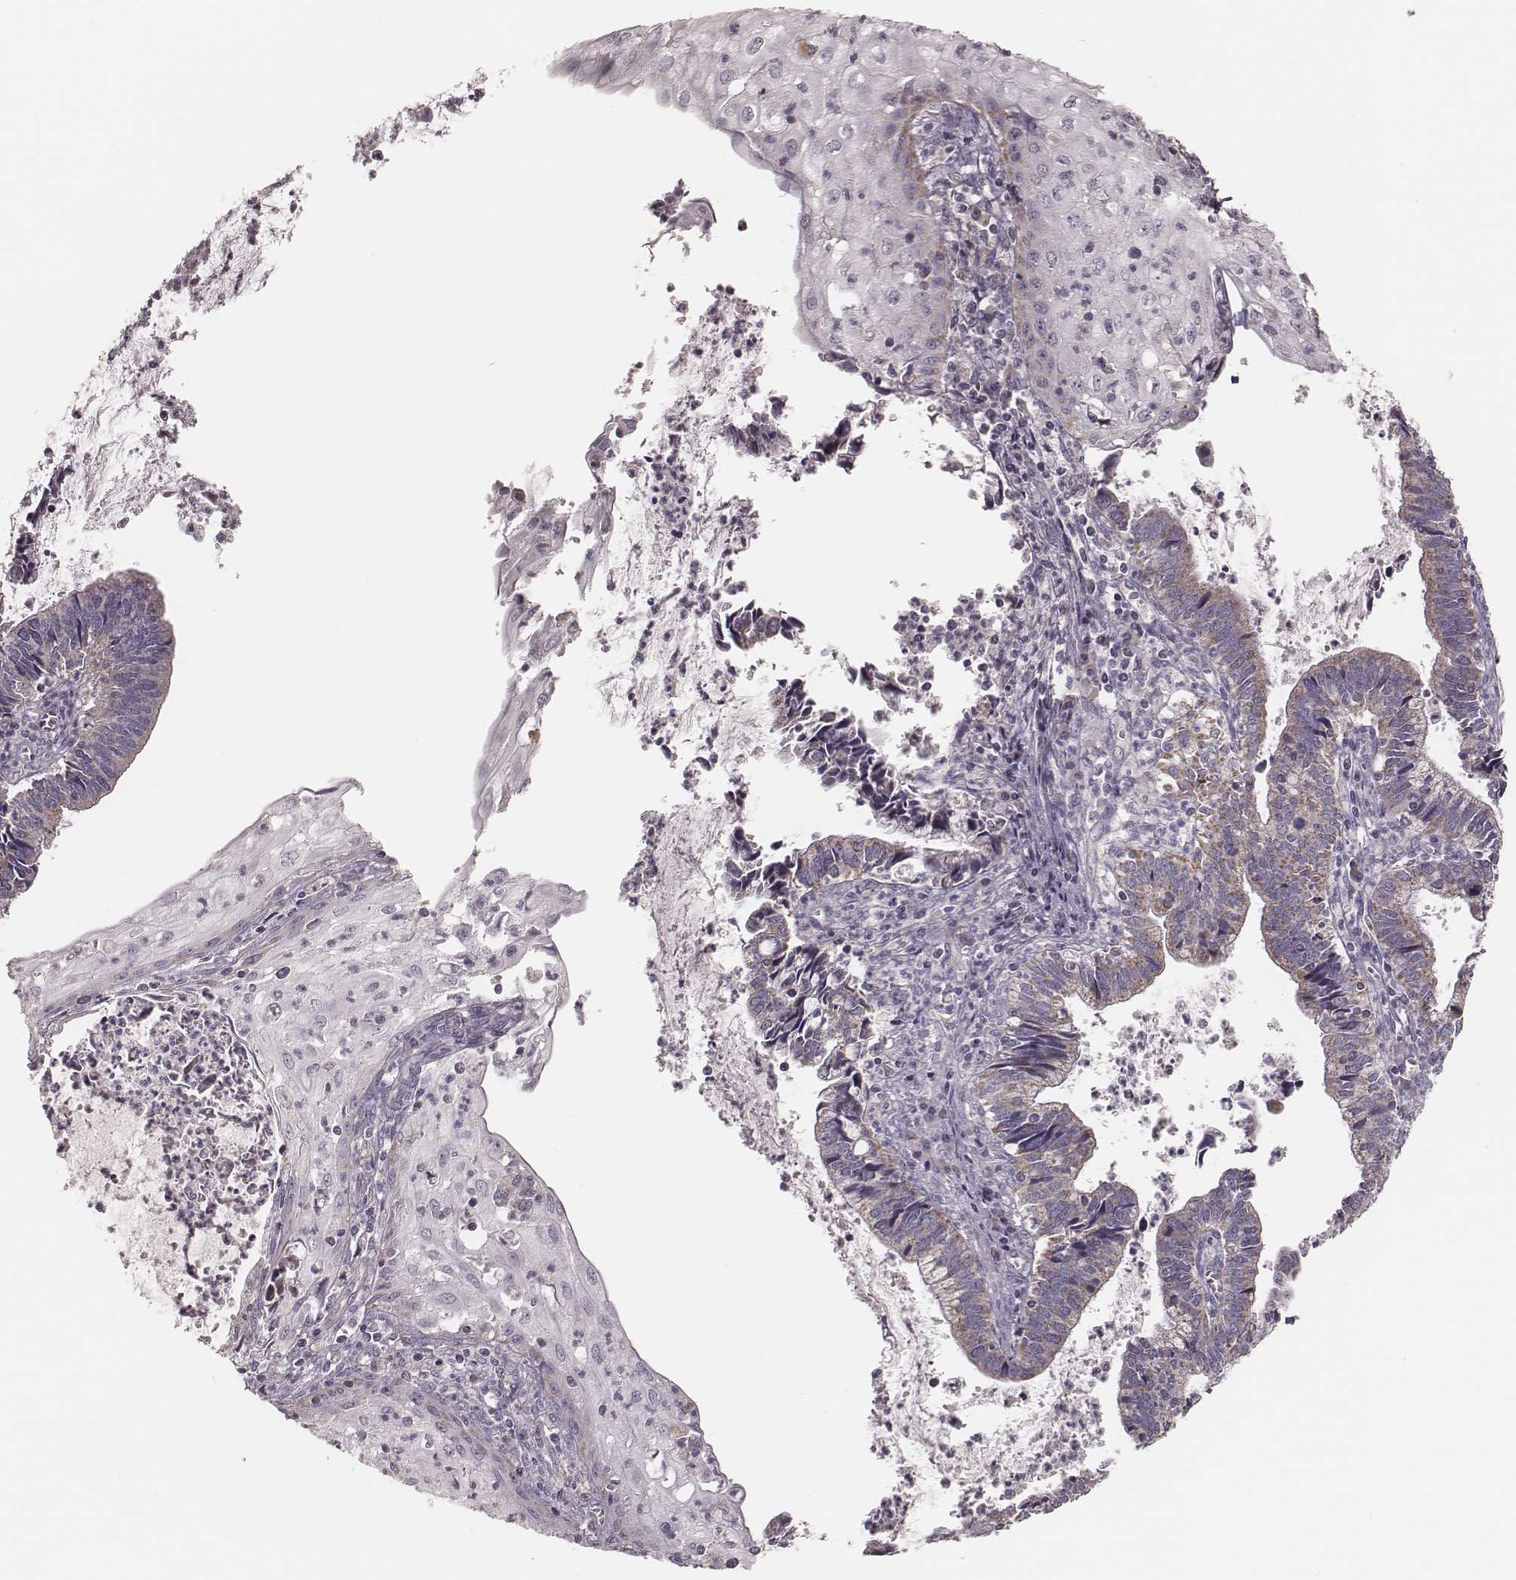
{"staining": {"intensity": "weak", "quantity": ">75%", "location": "cytoplasmic/membranous"}, "tissue": "cervical cancer", "cell_type": "Tumor cells", "image_type": "cancer", "snomed": [{"axis": "morphology", "description": "Adenocarcinoma, NOS"}, {"axis": "topography", "description": "Cervix"}], "caption": "Tumor cells show low levels of weak cytoplasmic/membranous expression in about >75% of cells in human adenocarcinoma (cervical).", "gene": "MRPS27", "patient": {"sex": "female", "age": 42}}